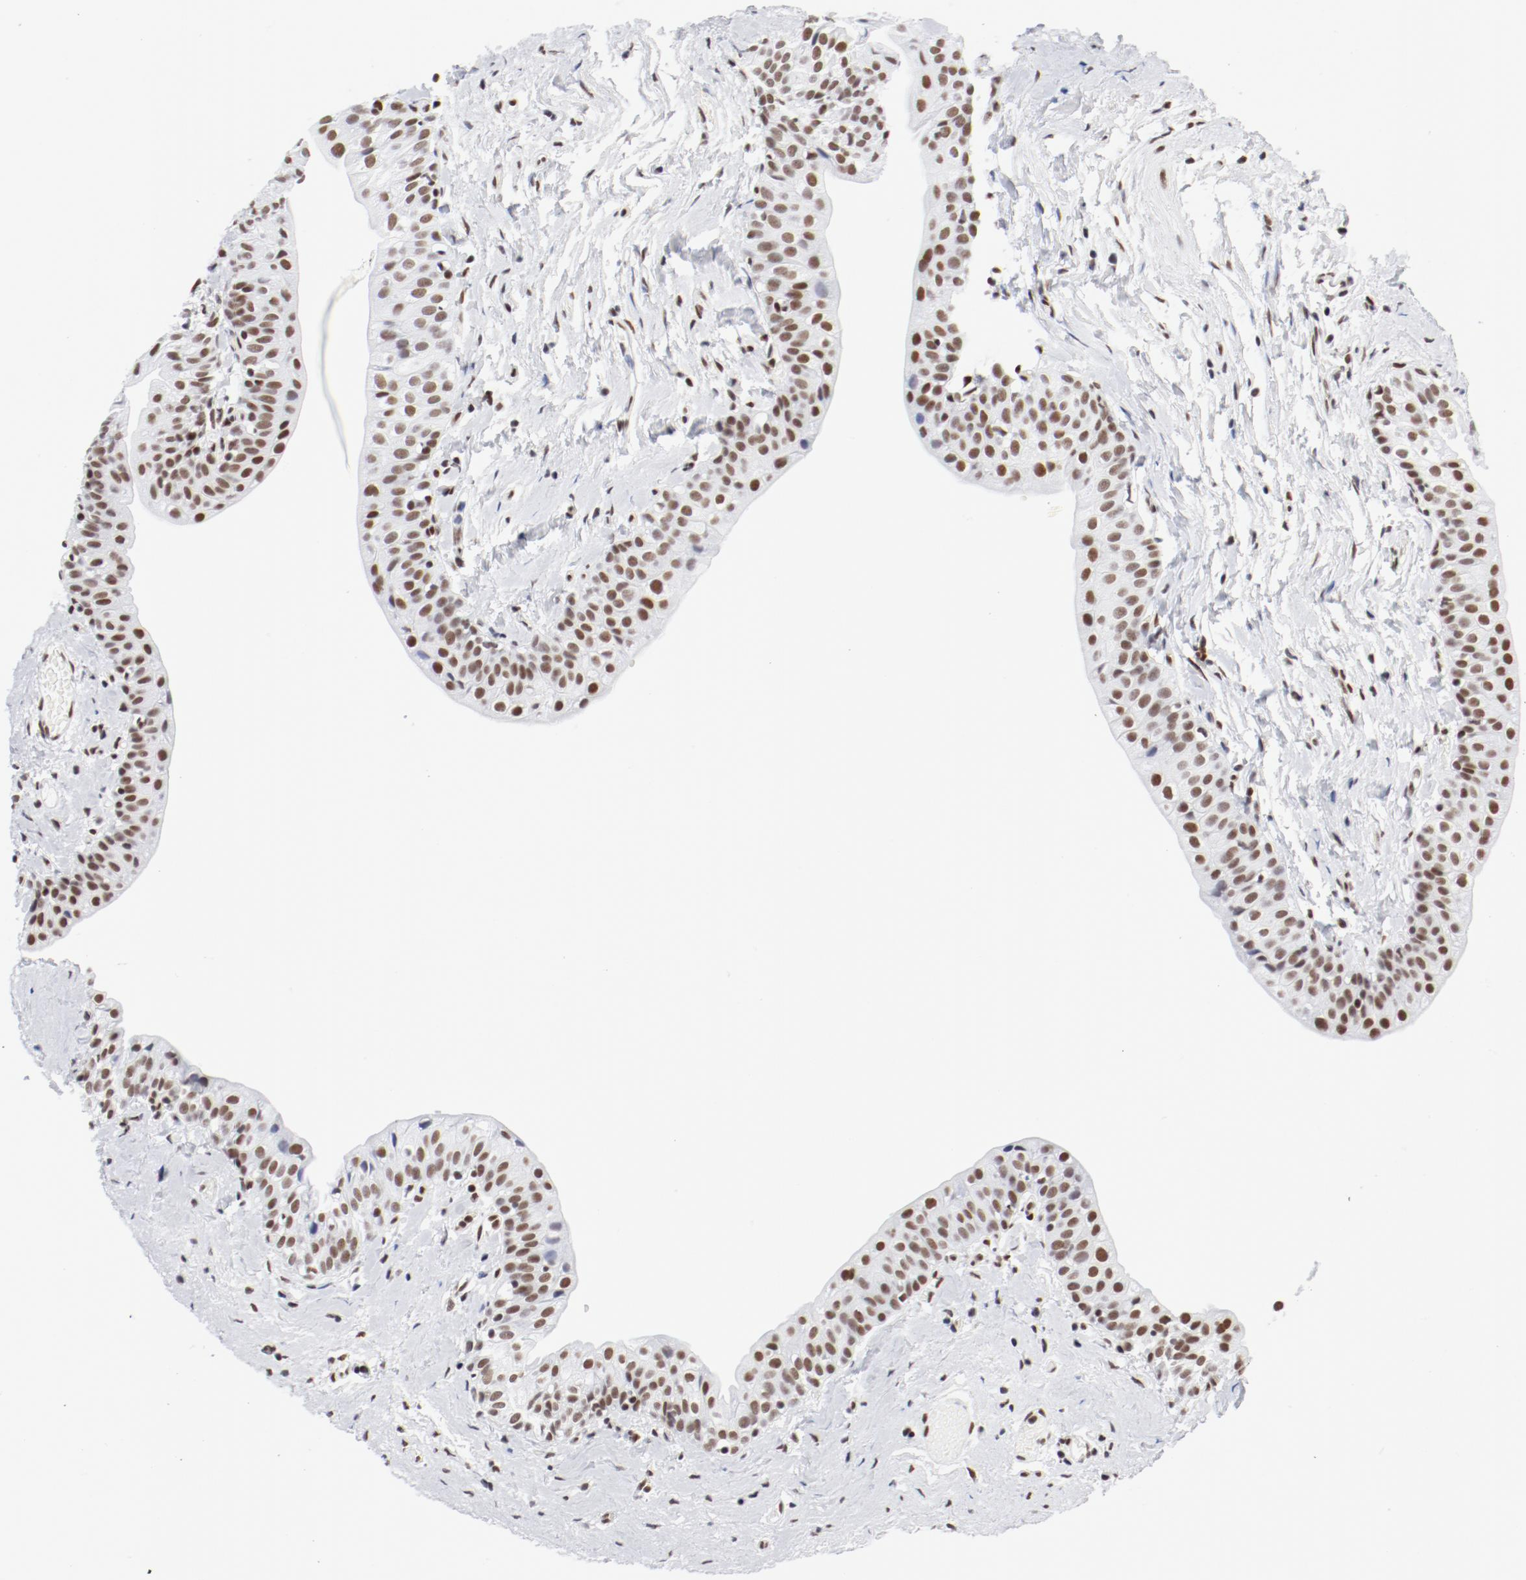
{"staining": {"intensity": "moderate", "quantity": ">75%", "location": "nuclear"}, "tissue": "urinary bladder", "cell_type": "Urothelial cells", "image_type": "normal", "snomed": [{"axis": "morphology", "description": "Normal tissue, NOS"}, {"axis": "topography", "description": "Urinary bladder"}], "caption": "Immunohistochemical staining of benign urinary bladder demonstrates >75% levels of moderate nuclear protein positivity in approximately >75% of urothelial cells.", "gene": "ATF2", "patient": {"sex": "male", "age": 59}}